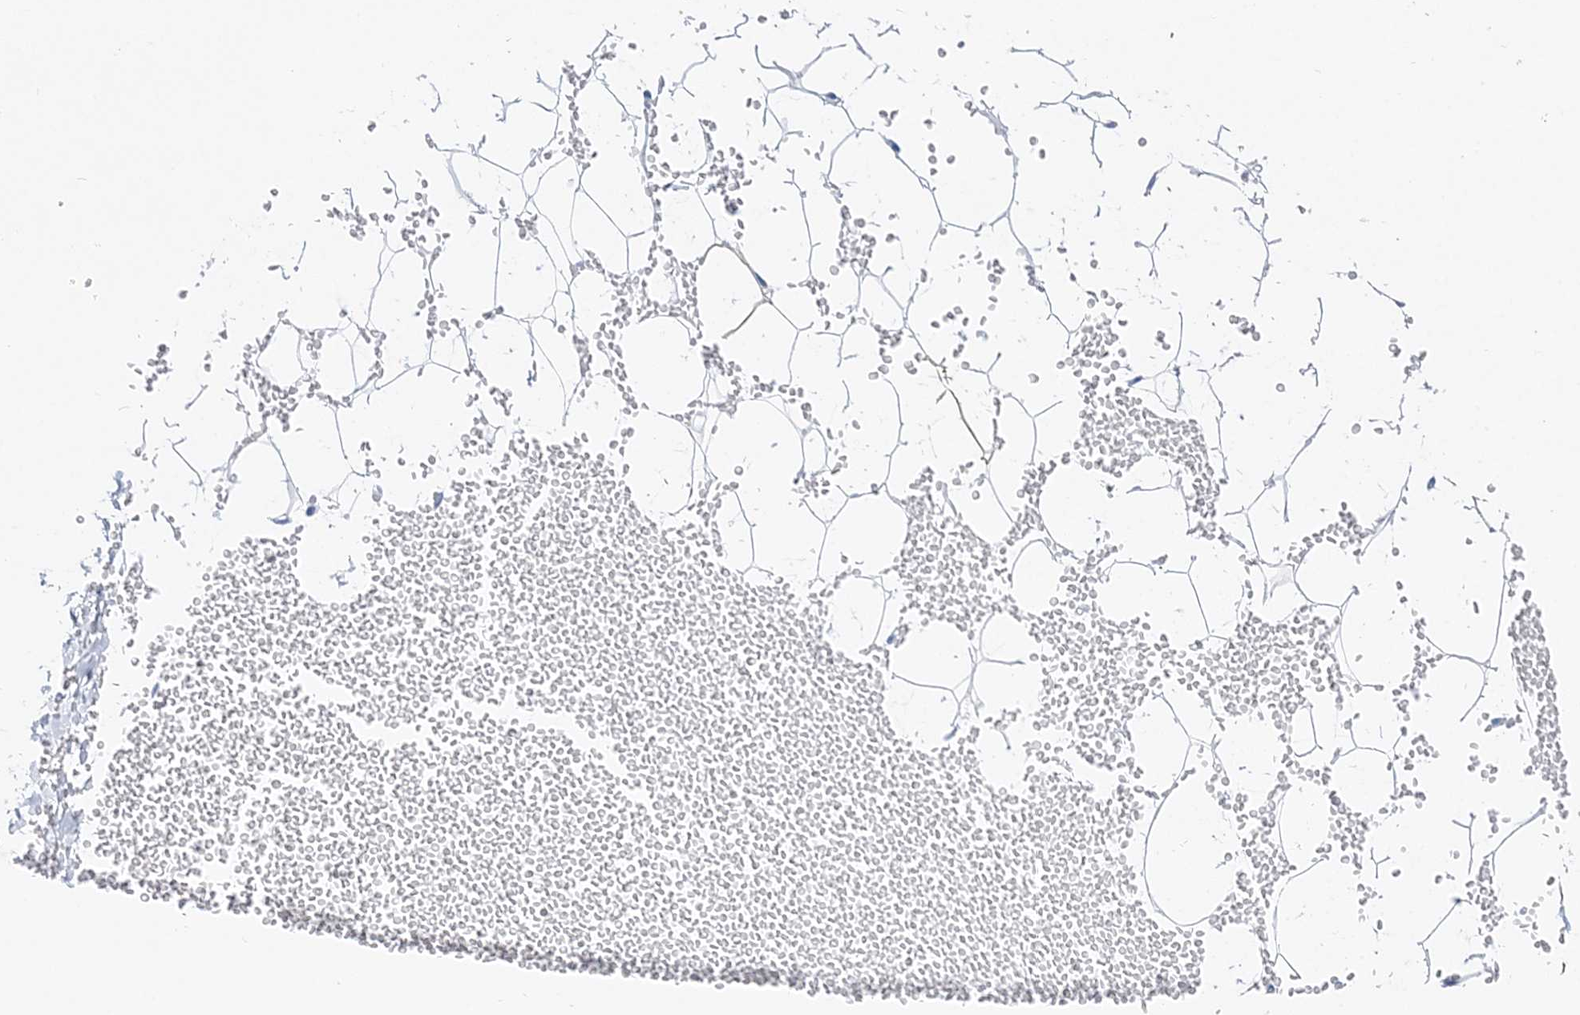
{"staining": {"intensity": "negative", "quantity": "none", "location": "none"}, "tissue": "adipose tissue", "cell_type": "Adipocytes", "image_type": "normal", "snomed": [{"axis": "morphology", "description": "Normal tissue, NOS"}, {"axis": "topography", "description": "Breast"}], "caption": "This micrograph is of unremarkable adipose tissue stained with IHC to label a protein in brown with the nuclei are counter-stained blue. There is no expression in adipocytes.", "gene": "TSPYL6", "patient": {"sex": "female", "age": 23}}